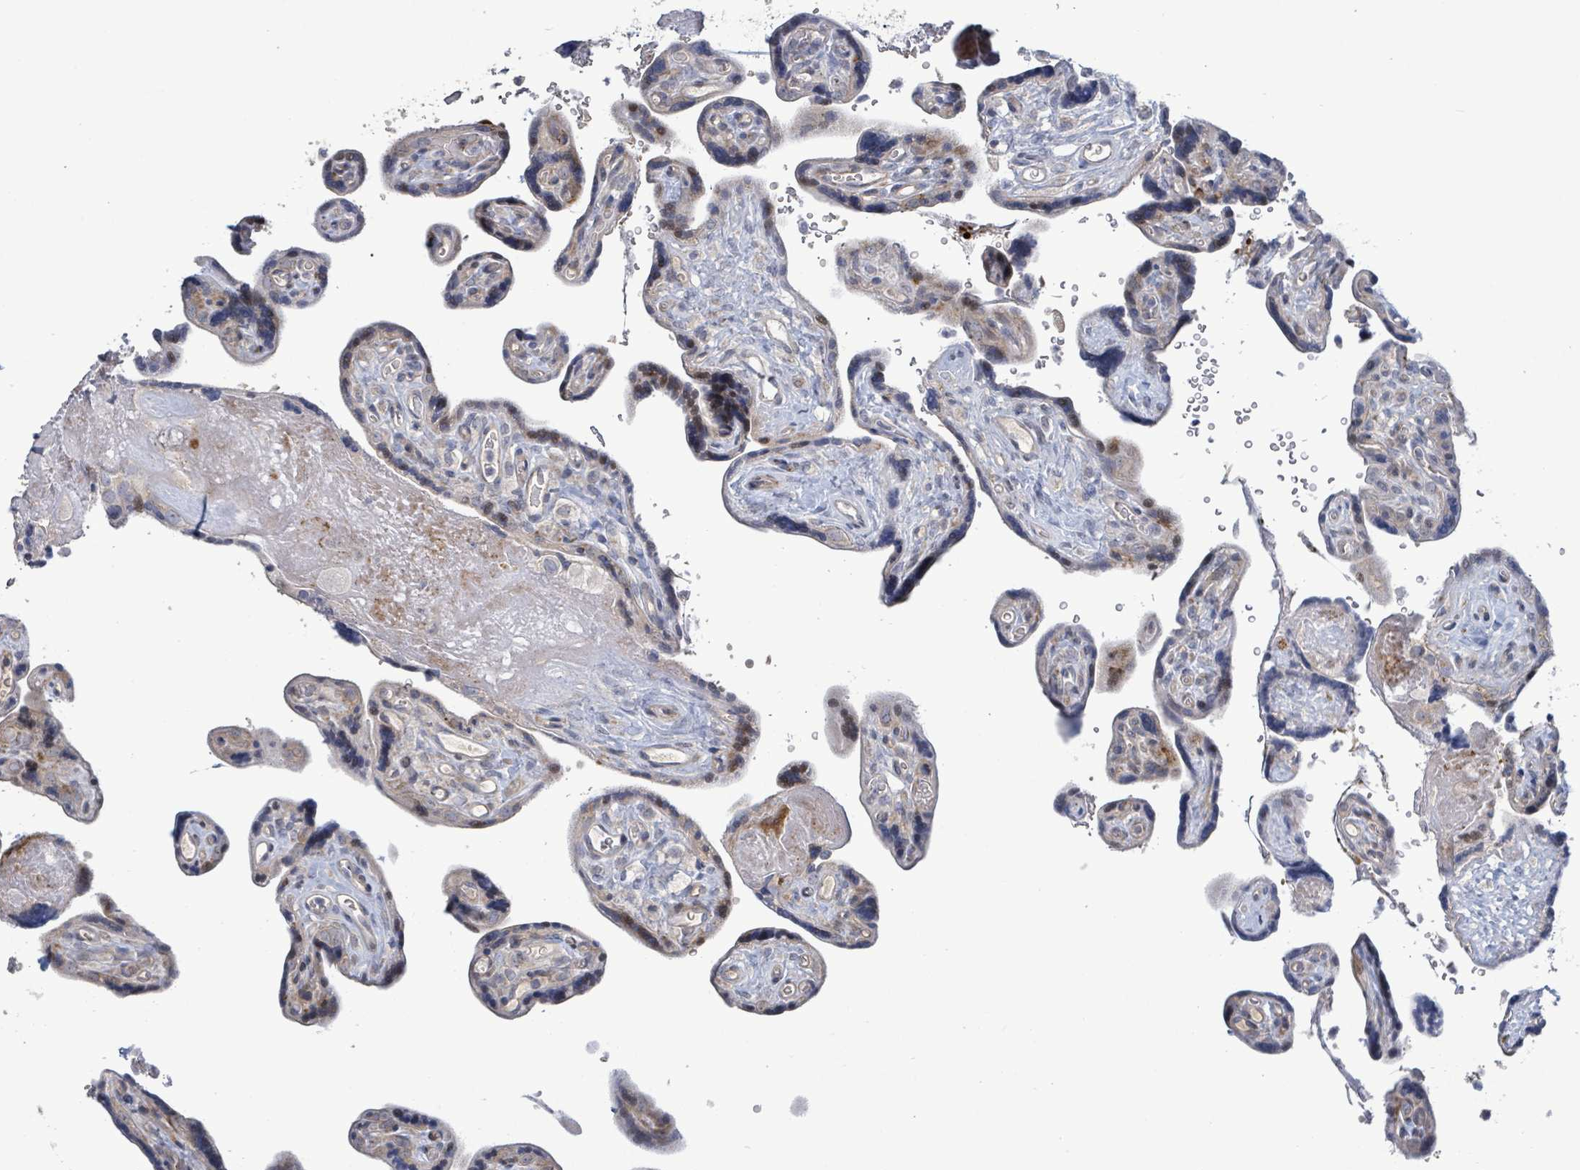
{"staining": {"intensity": "negative", "quantity": "none", "location": "none"}, "tissue": "placenta", "cell_type": "Trophoblastic cells", "image_type": "normal", "snomed": [{"axis": "morphology", "description": "Normal tissue, NOS"}, {"axis": "topography", "description": "Placenta"}], "caption": "An IHC micrograph of unremarkable placenta is shown. There is no staining in trophoblastic cells of placenta.", "gene": "LILRA4", "patient": {"sex": "female", "age": 39}}